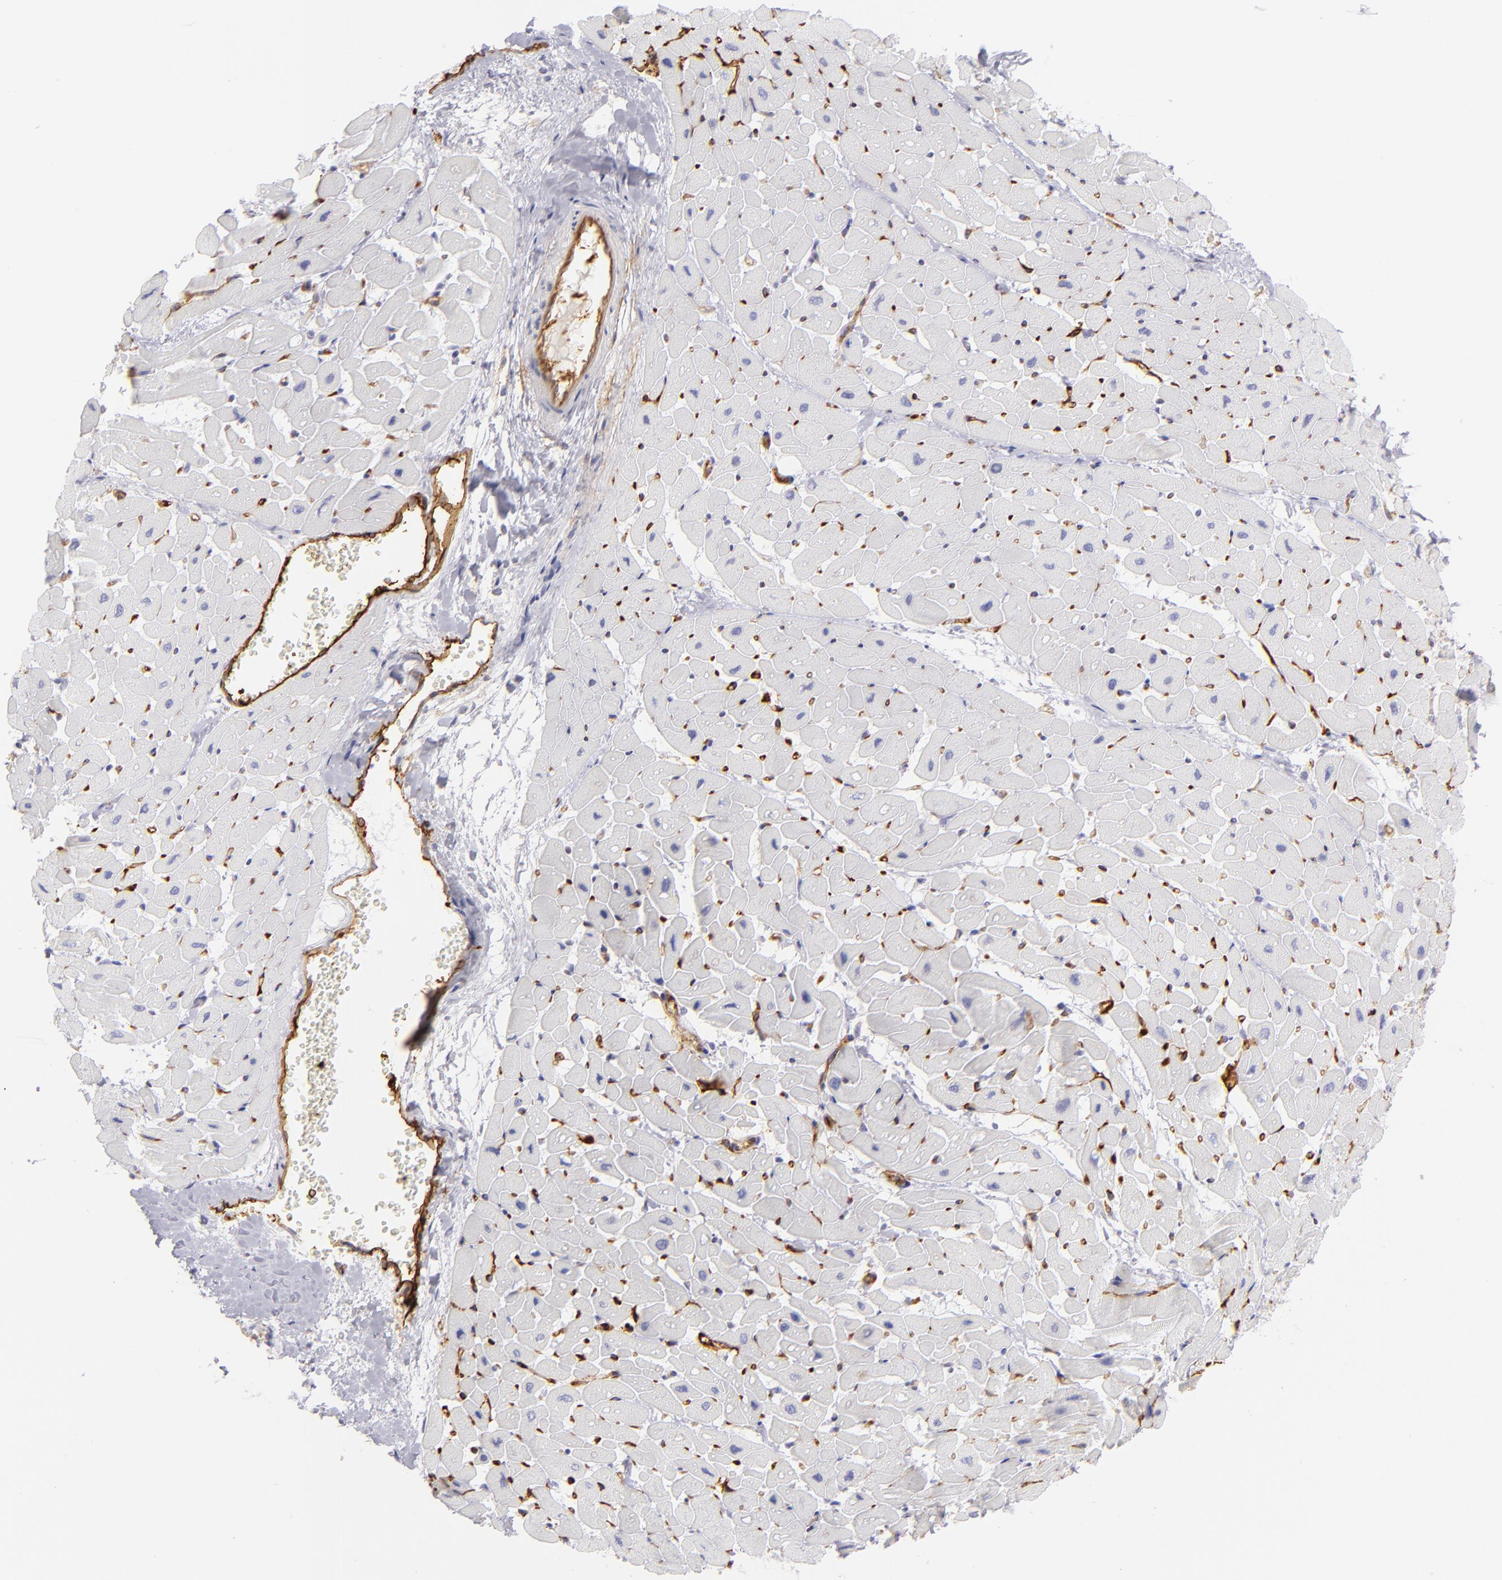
{"staining": {"intensity": "negative", "quantity": "none", "location": "none"}, "tissue": "heart muscle", "cell_type": "Cardiomyocytes", "image_type": "normal", "snomed": [{"axis": "morphology", "description": "Normal tissue, NOS"}, {"axis": "topography", "description": "Heart"}], "caption": "Cardiomyocytes are negative for protein expression in normal human heart muscle. (DAB IHC with hematoxylin counter stain).", "gene": "THBD", "patient": {"sex": "male", "age": 45}}